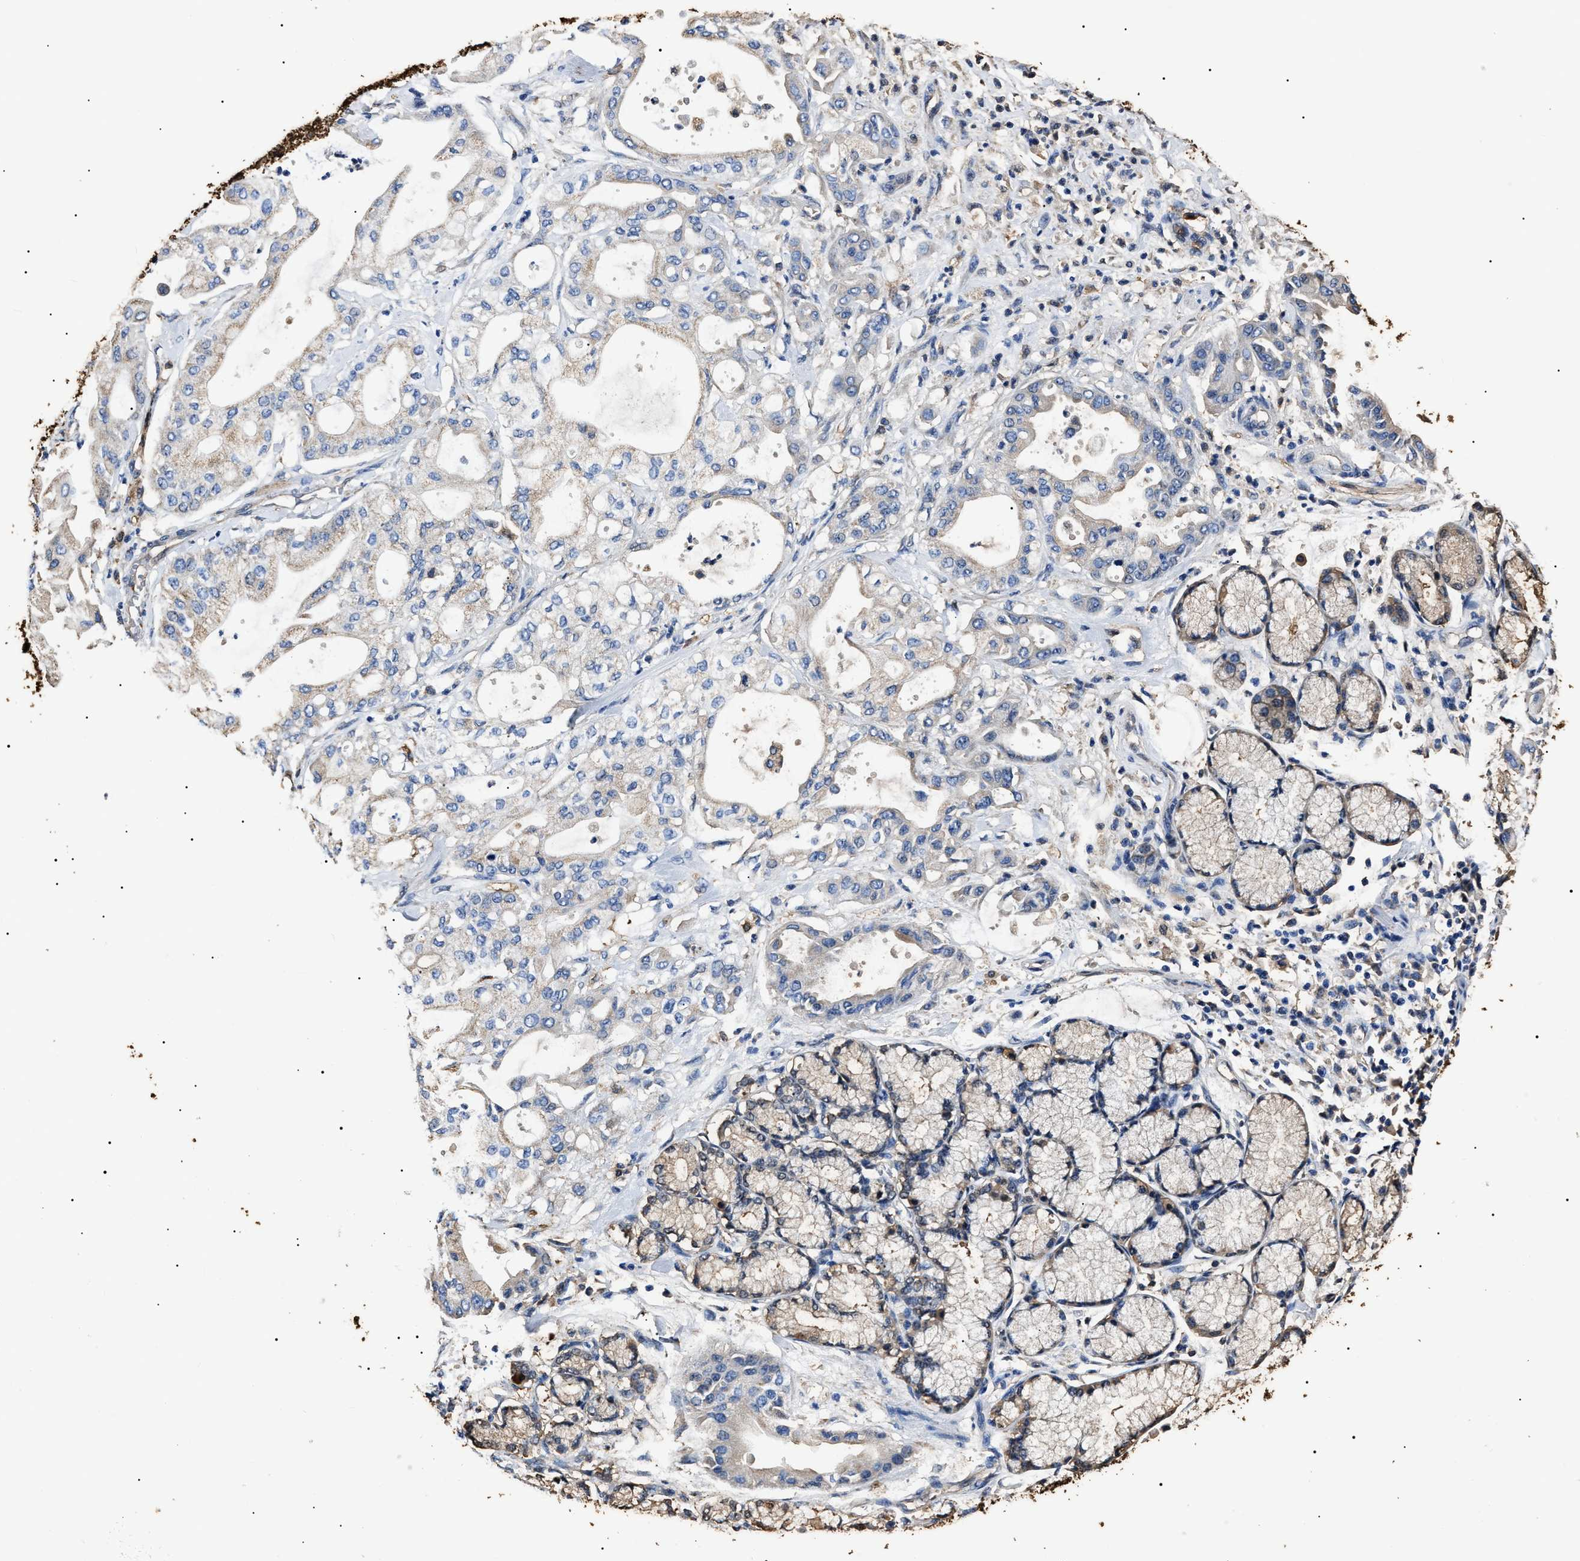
{"staining": {"intensity": "weak", "quantity": "<25%", "location": "cytoplasmic/membranous"}, "tissue": "pancreatic cancer", "cell_type": "Tumor cells", "image_type": "cancer", "snomed": [{"axis": "morphology", "description": "Adenocarcinoma, NOS"}, {"axis": "morphology", "description": "Adenocarcinoma, metastatic, NOS"}, {"axis": "topography", "description": "Lymph node"}, {"axis": "topography", "description": "Pancreas"}, {"axis": "topography", "description": "Duodenum"}], "caption": "Pancreatic adenocarcinoma was stained to show a protein in brown. There is no significant staining in tumor cells.", "gene": "ALDH1A1", "patient": {"sex": "female", "age": 64}}